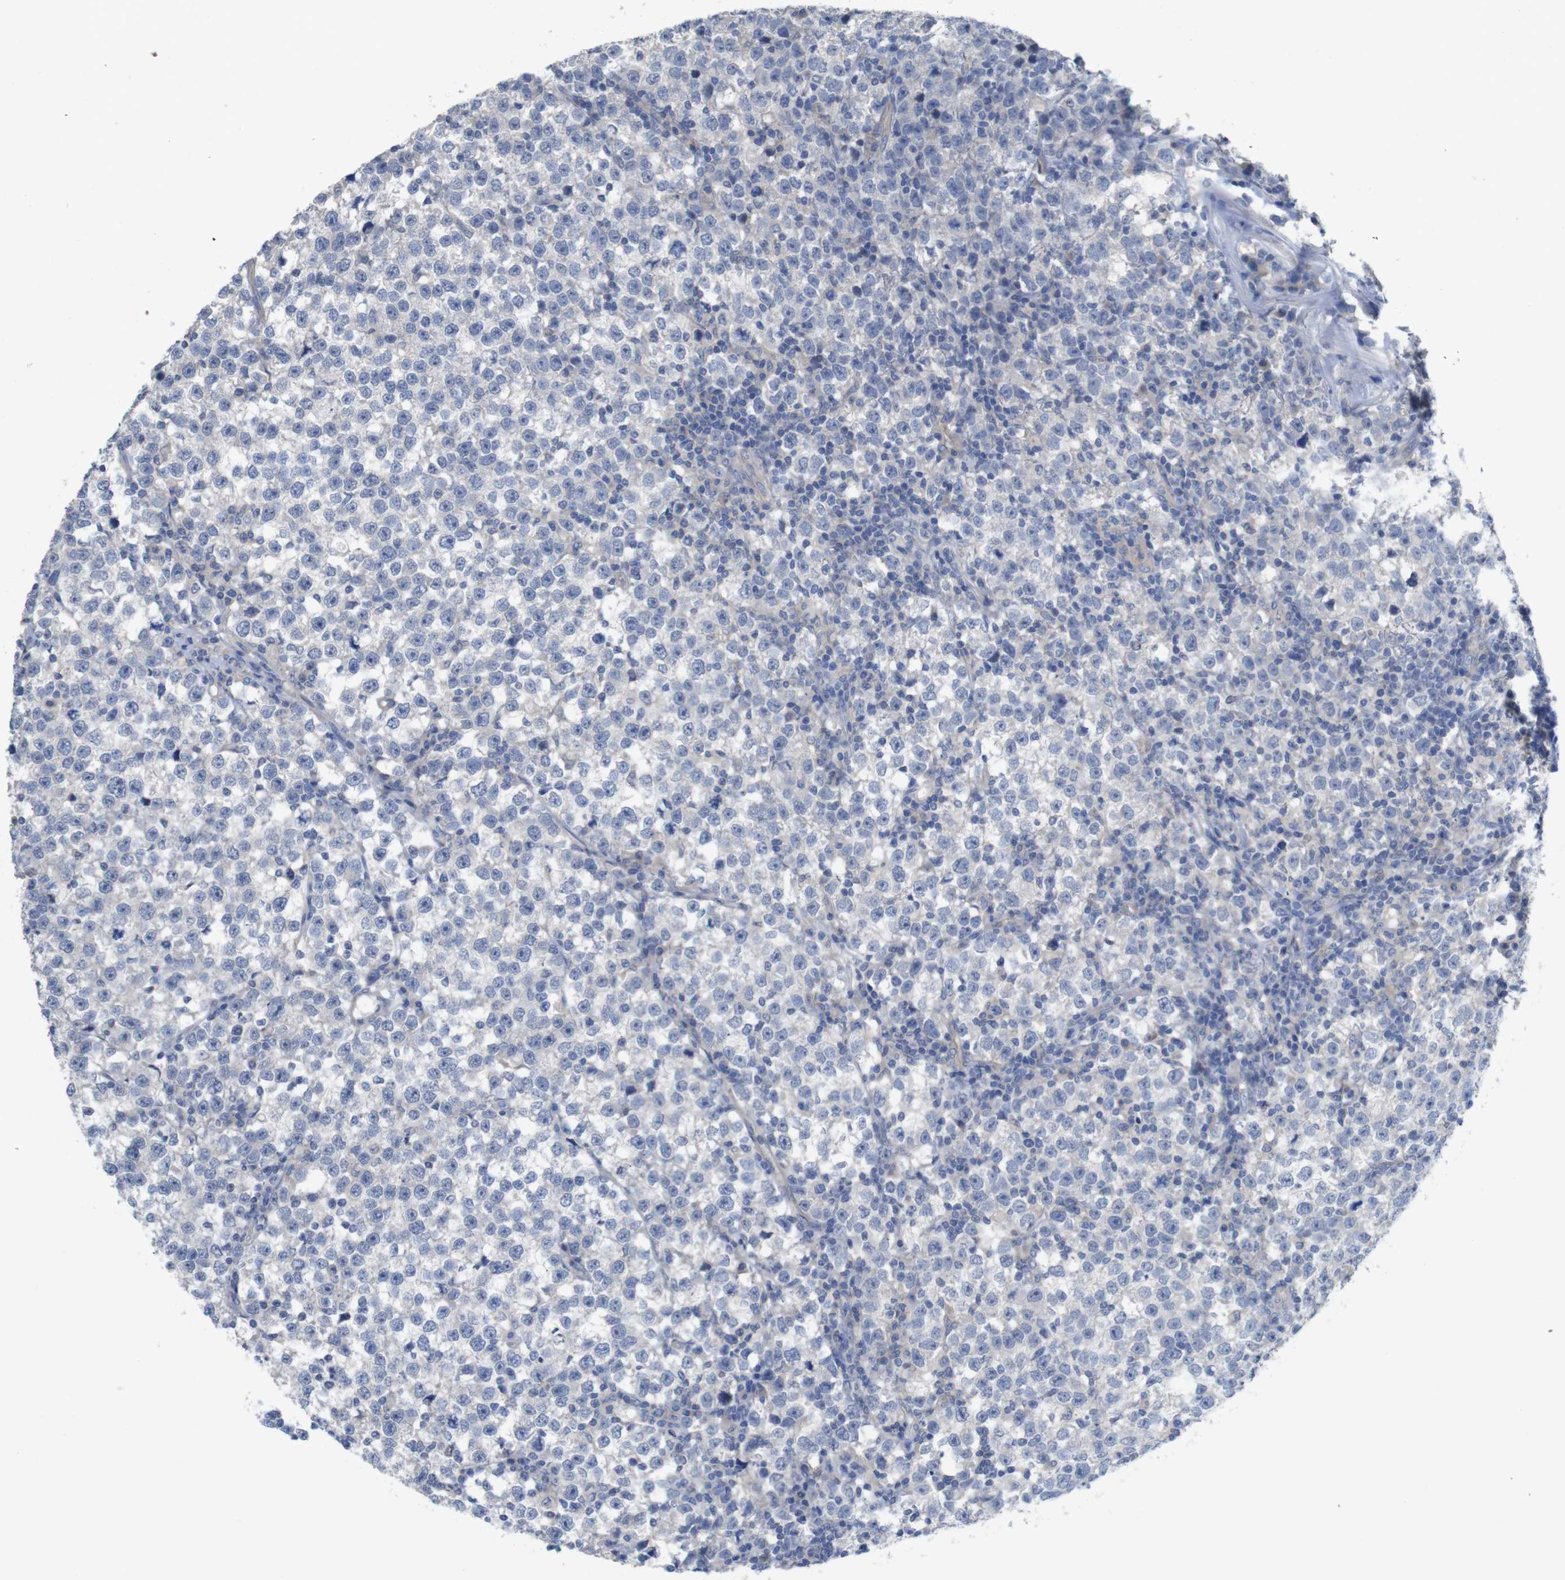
{"staining": {"intensity": "negative", "quantity": "none", "location": "none"}, "tissue": "testis cancer", "cell_type": "Tumor cells", "image_type": "cancer", "snomed": [{"axis": "morphology", "description": "Seminoma, NOS"}, {"axis": "topography", "description": "Testis"}], "caption": "The micrograph exhibits no significant positivity in tumor cells of testis seminoma.", "gene": "KIDINS220", "patient": {"sex": "male", "age": 43}}